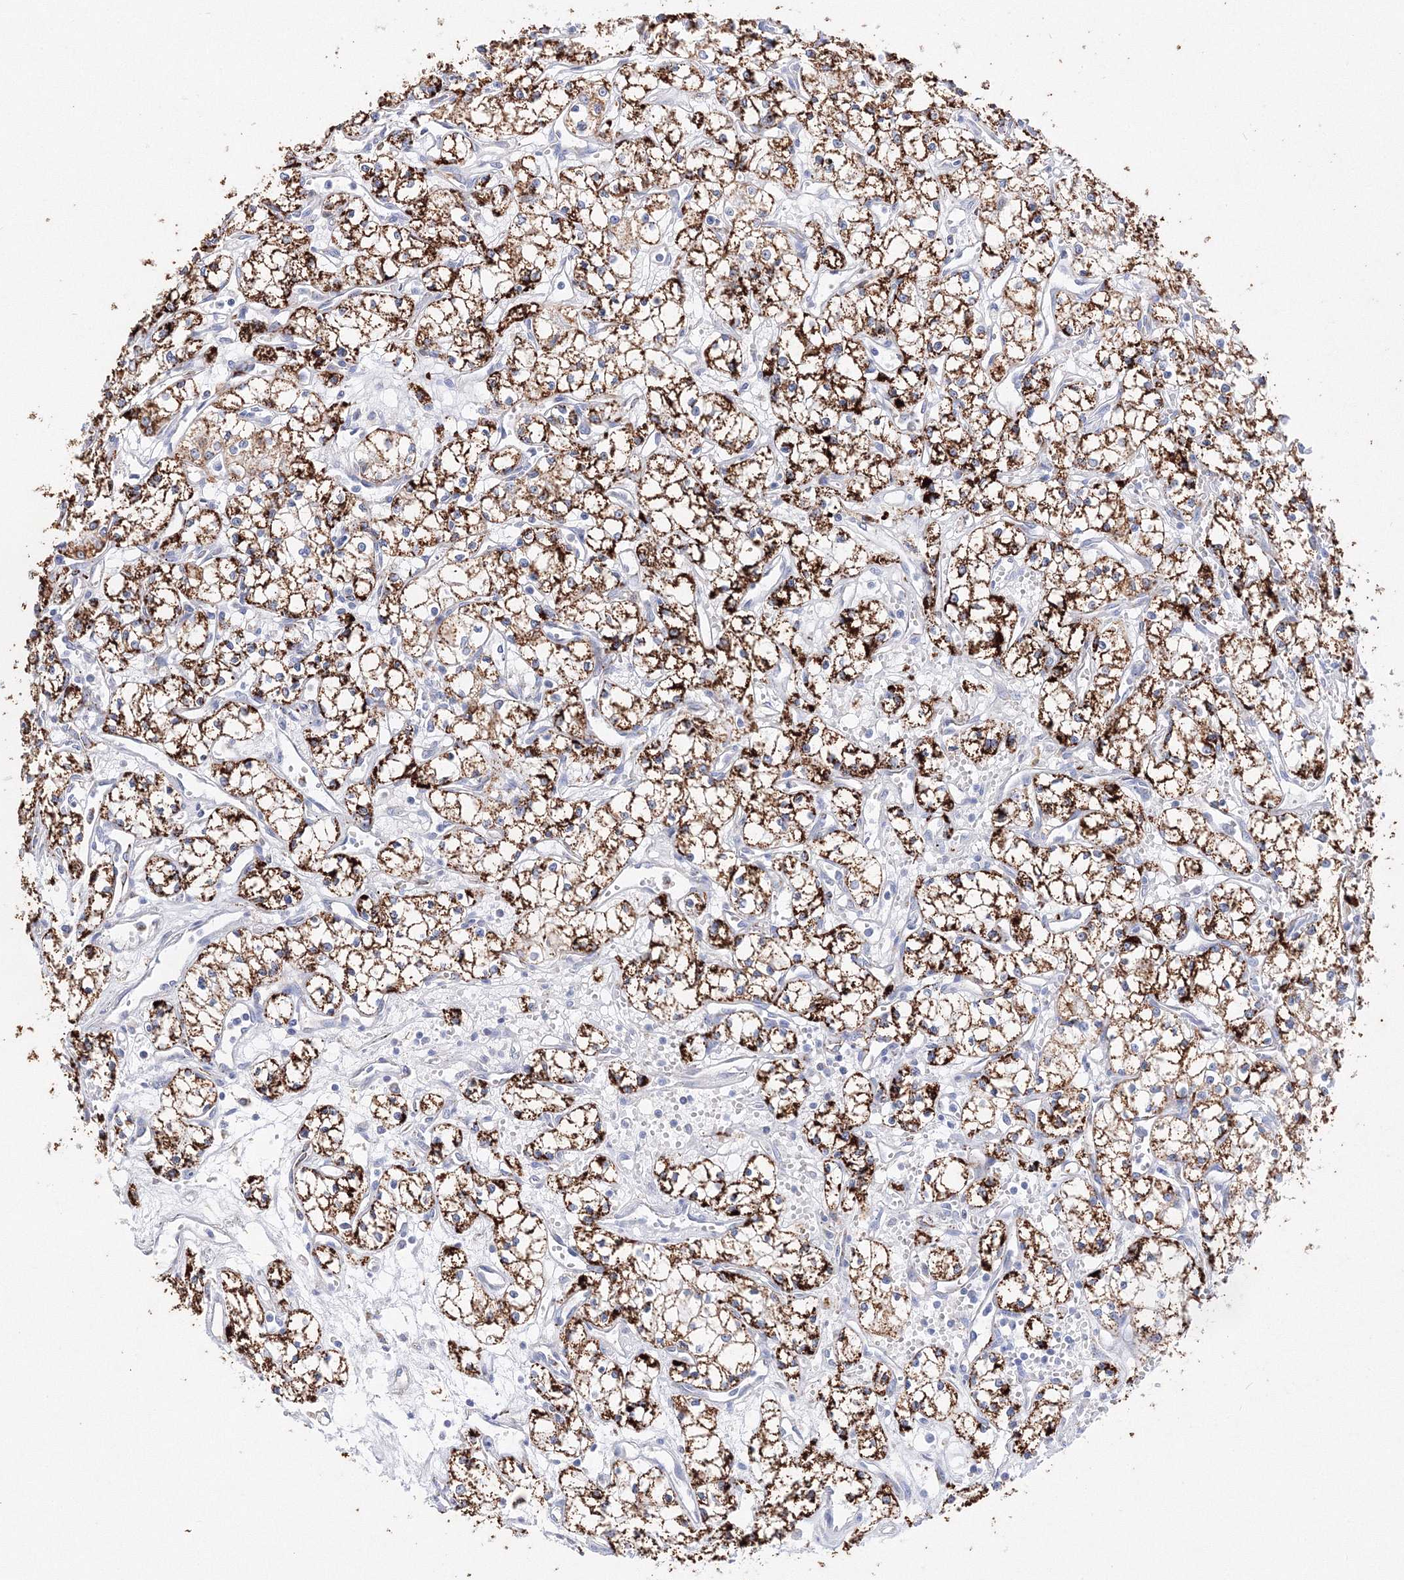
{"staining": {"intensity": "strong", "quantity": ">75%", "location": "cytoplasmic/membranous"}, "tissue": "renal cancer", "cell_type": "Tumor cells", "image_type": "cancer", "snomed": [{"axis": "morphology", "description": "Adenocarcinoma, NOS"}, {"axis": "topography", "description": "Kidney"}], "caption": "The photomicrograph reveals a brown stain indicating the presence of a protein in the cytoplasmic/membranous of tumor cells in renal cancer.", "gene": "MERTK", "patient": {"sex": "male", "age": 59}}